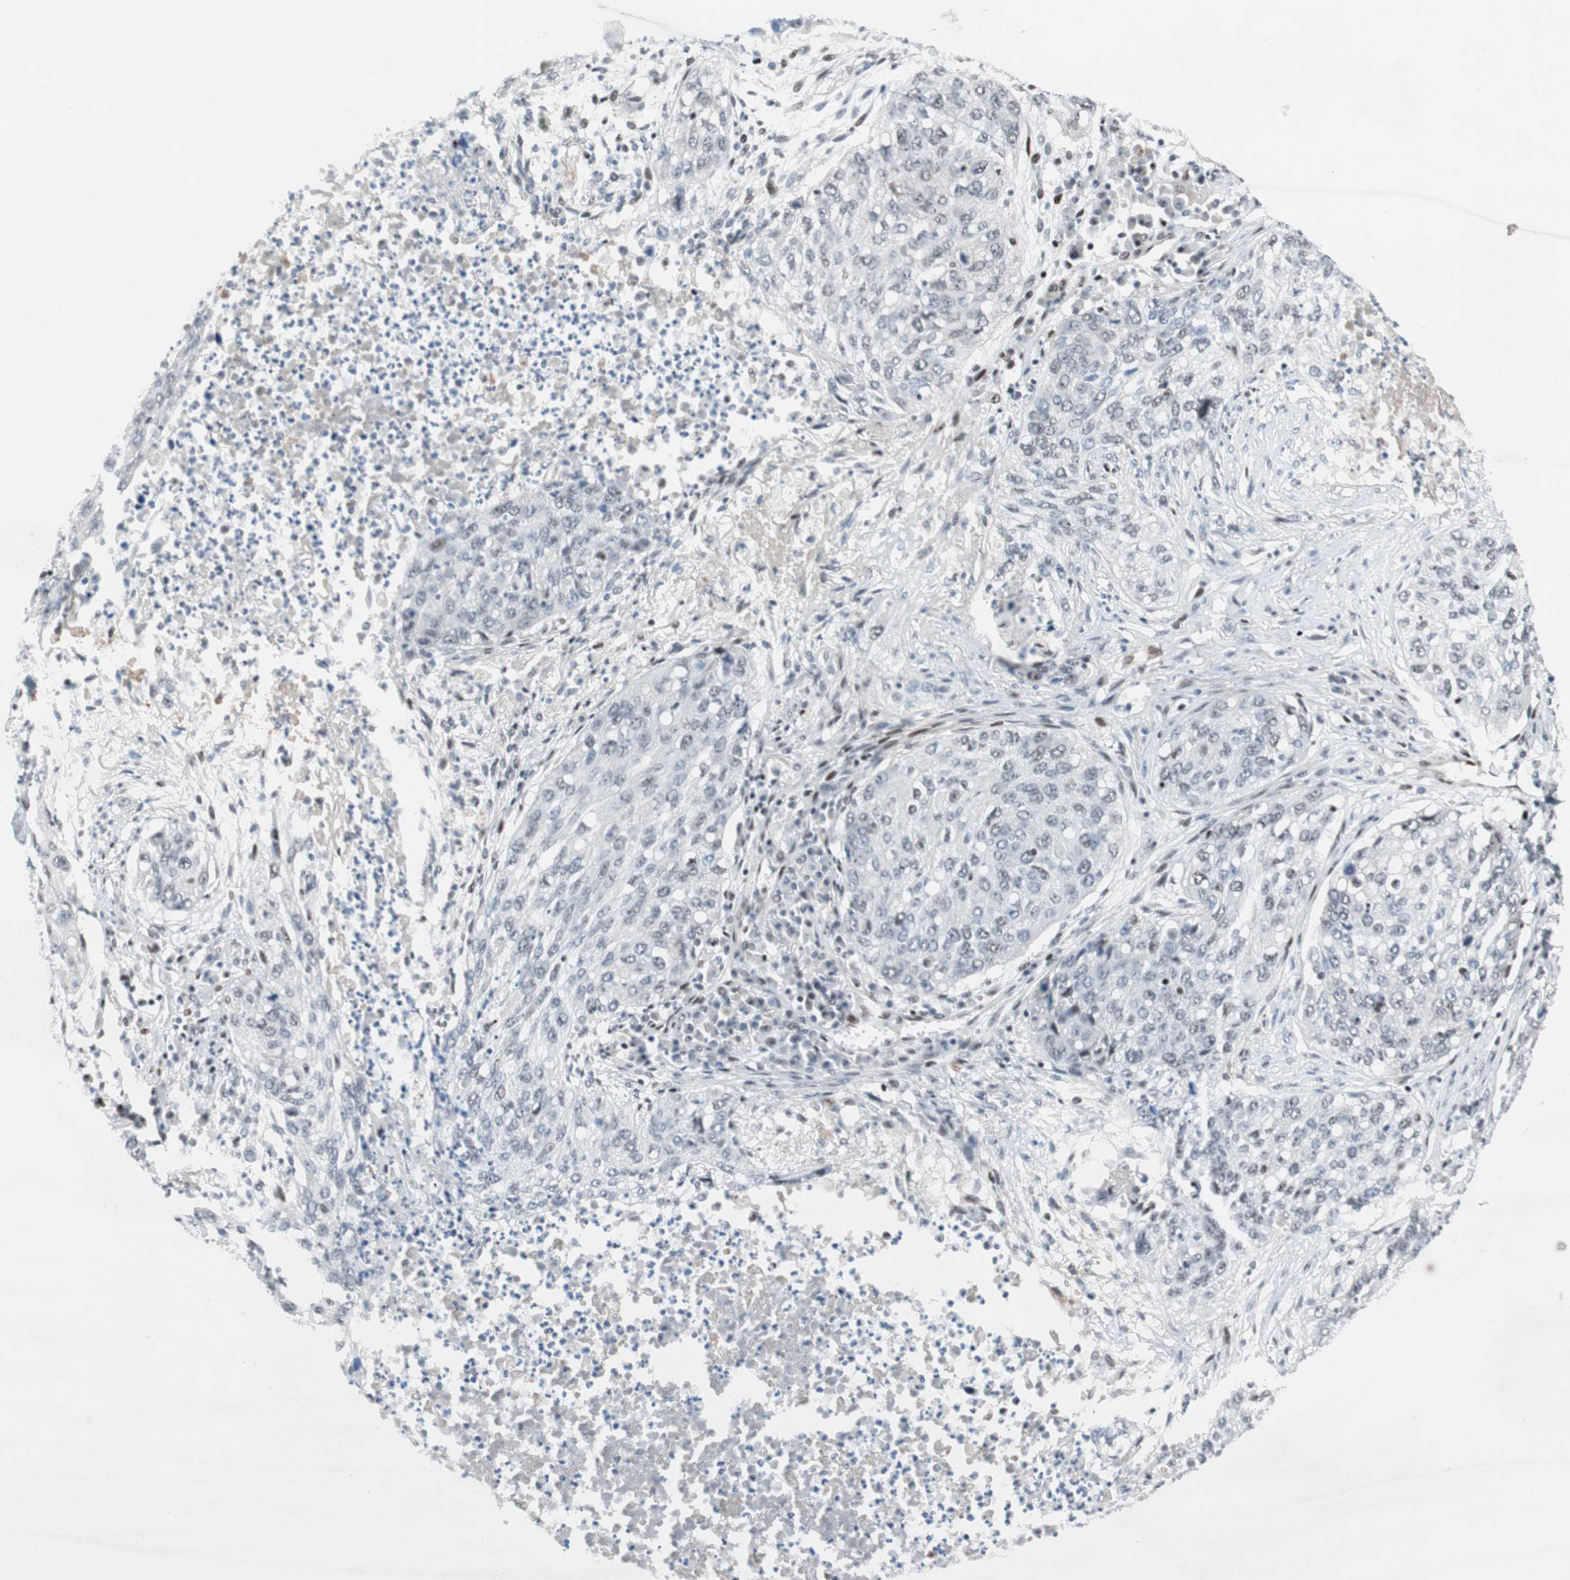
{"staining": {"intensity": "weak", "quantity": "<25%", "location": "nuclear"}, "tissue": "lung cancer", "cell_type": "Tumor cells", "image_type": "cancer", "snomed": [{"axis": "morphology", "description": "Squamous cell carcinoma, NOS"}, {"axis": "topography", "description": "Lung"}], "caption": "The photomicrograph demonstrates no significant staining in tumor cells of lung cancer (squamous cell carcinoma). (IHC, brightfield microscopy, high magnification).", "gene": "FBXO44", "patient": {"sex": "female", "age": 63}}